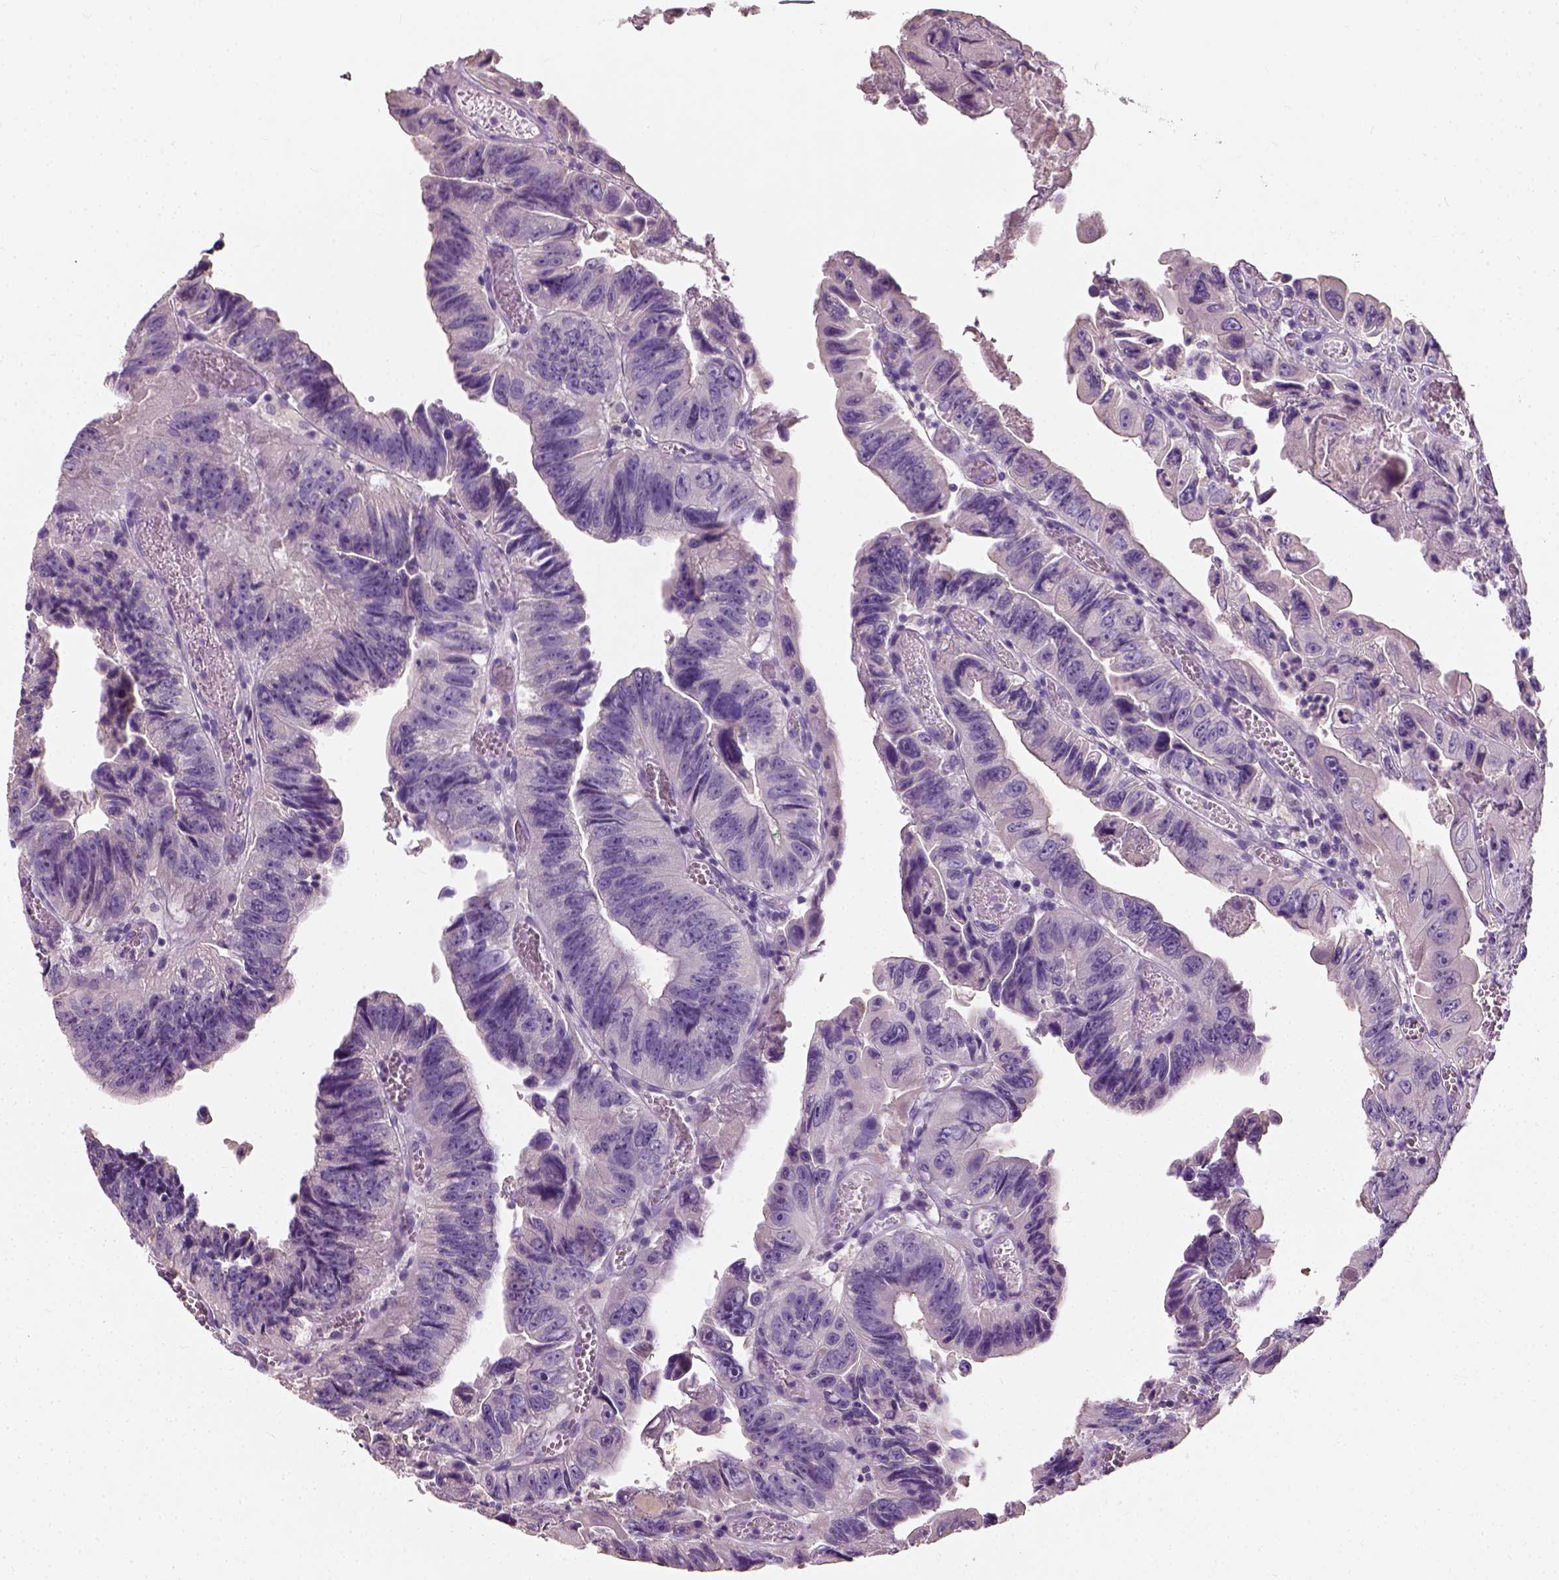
{"staining": {"intensity": "negative", "quantity": "none", "location": "none"}, "tissue": "colorectal cancer", "cell_type": "Tumor cells", "image_type": "cancer", "snomed": [{"axis": "morphology", "description": "Adenocarcinoma, NOS"}, {"axis": "topography", "description": "Colon"}], "caption": "Colorectal adenocarcinoma was stained to show a protein in brown. There is no significant expression in tumor cells. (Brightfield microscopy of DAB IHC at high magnification).", "gene": "DHCR24", "patient": {"sex": "female", "age": 84}}